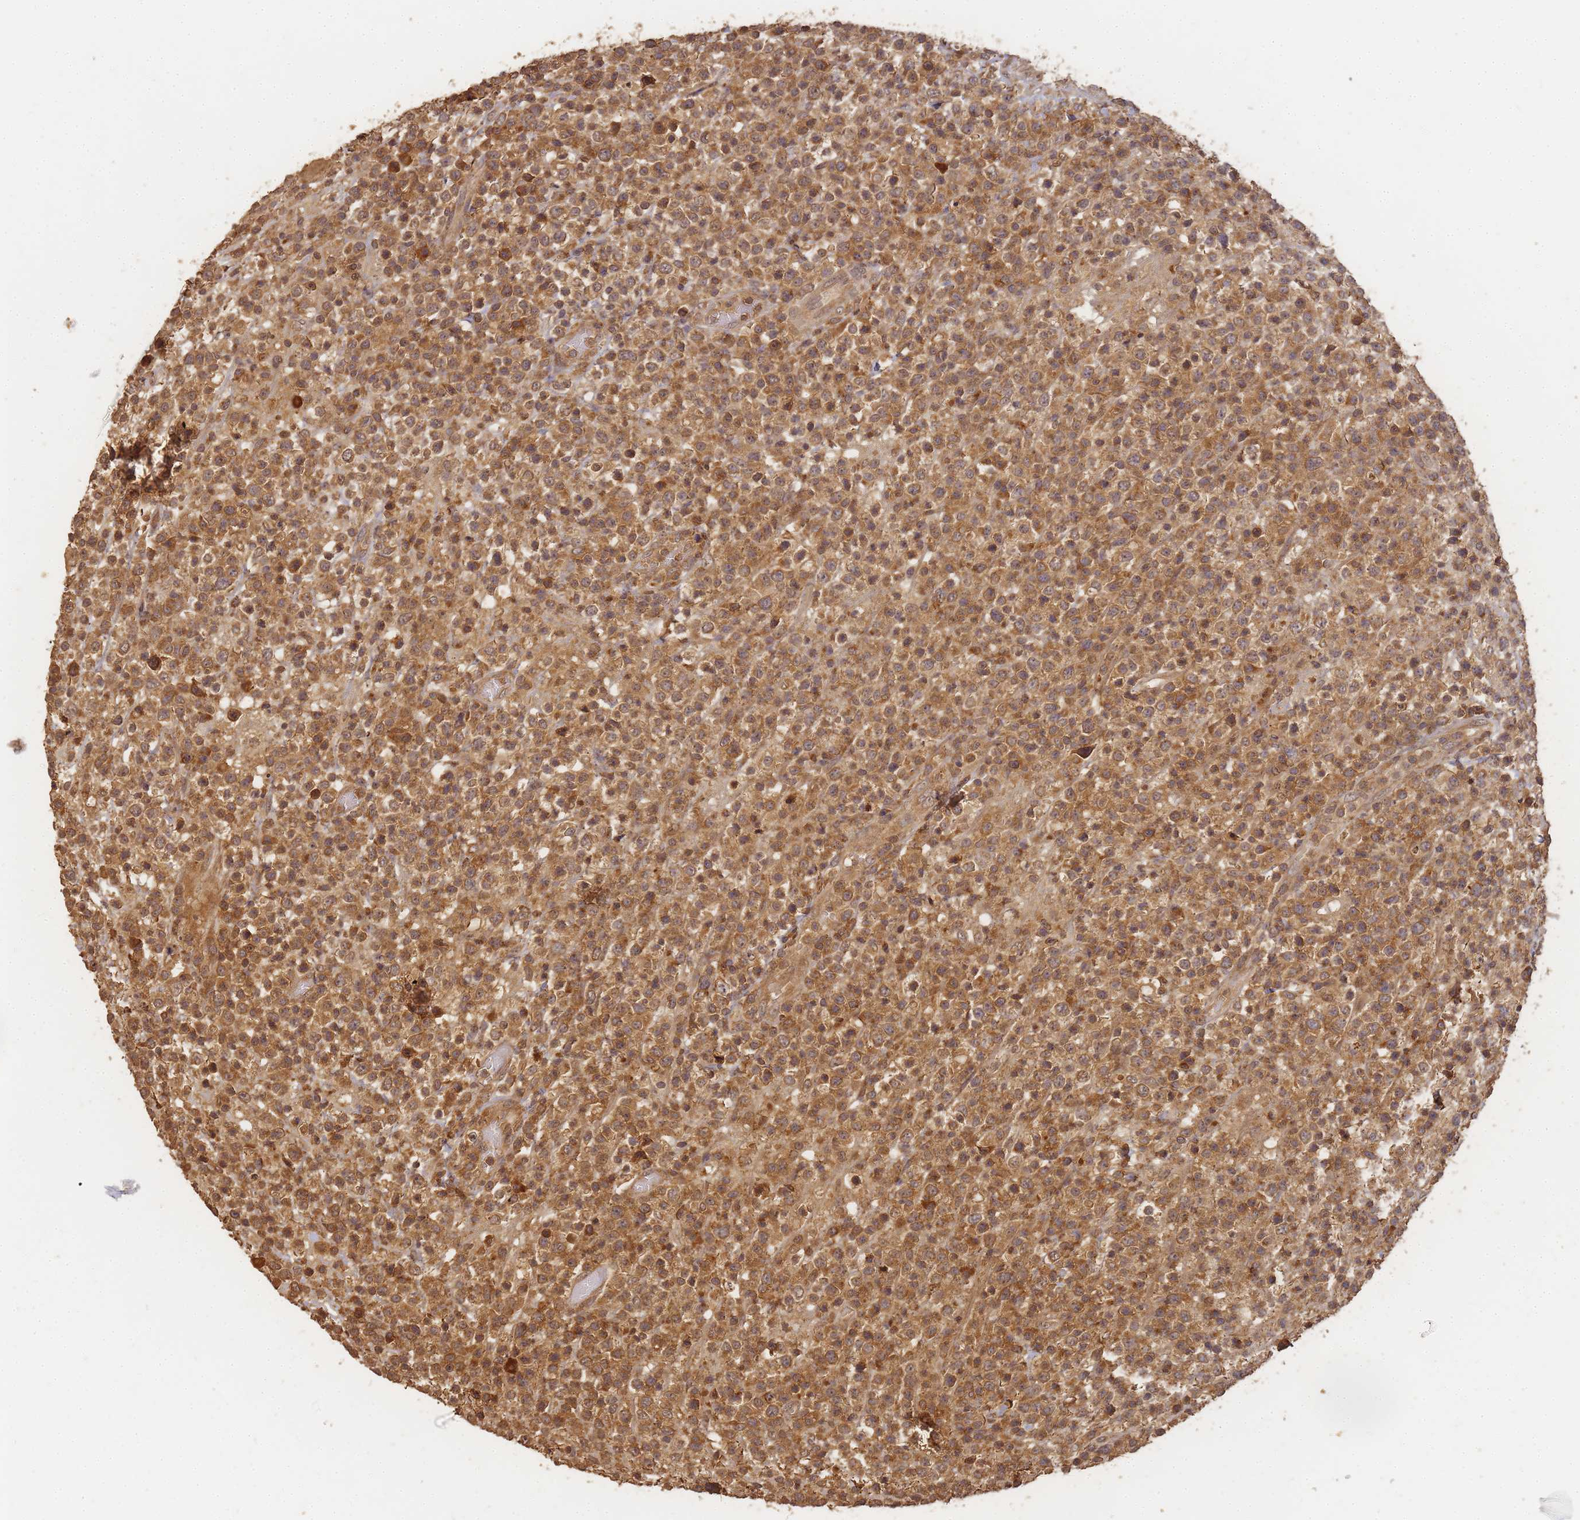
{"staining": {"intensity": "moderate", "quantity": ">75%", "location": "cytoplasmic/membranous"}, "tissue": "lymphoma", "cell_type": "Tumor cells", "image_type": "cancer", "snomed": [{"axis": "morphology", "description": "Malignant lymphoma, non-Hodgkin's type, High grade"}, {"axis": "topography", "description": "Colon"}], "caption": "Moderate cytoplasmic/membranous staining is seen in approximately >75% of tumor cells in lymphoma. Ihc stains the protein of interest in brown and the nuclei are stained blue.", "gene": "ALKBH1", "patient": {"sex": "female", "age": 53}}